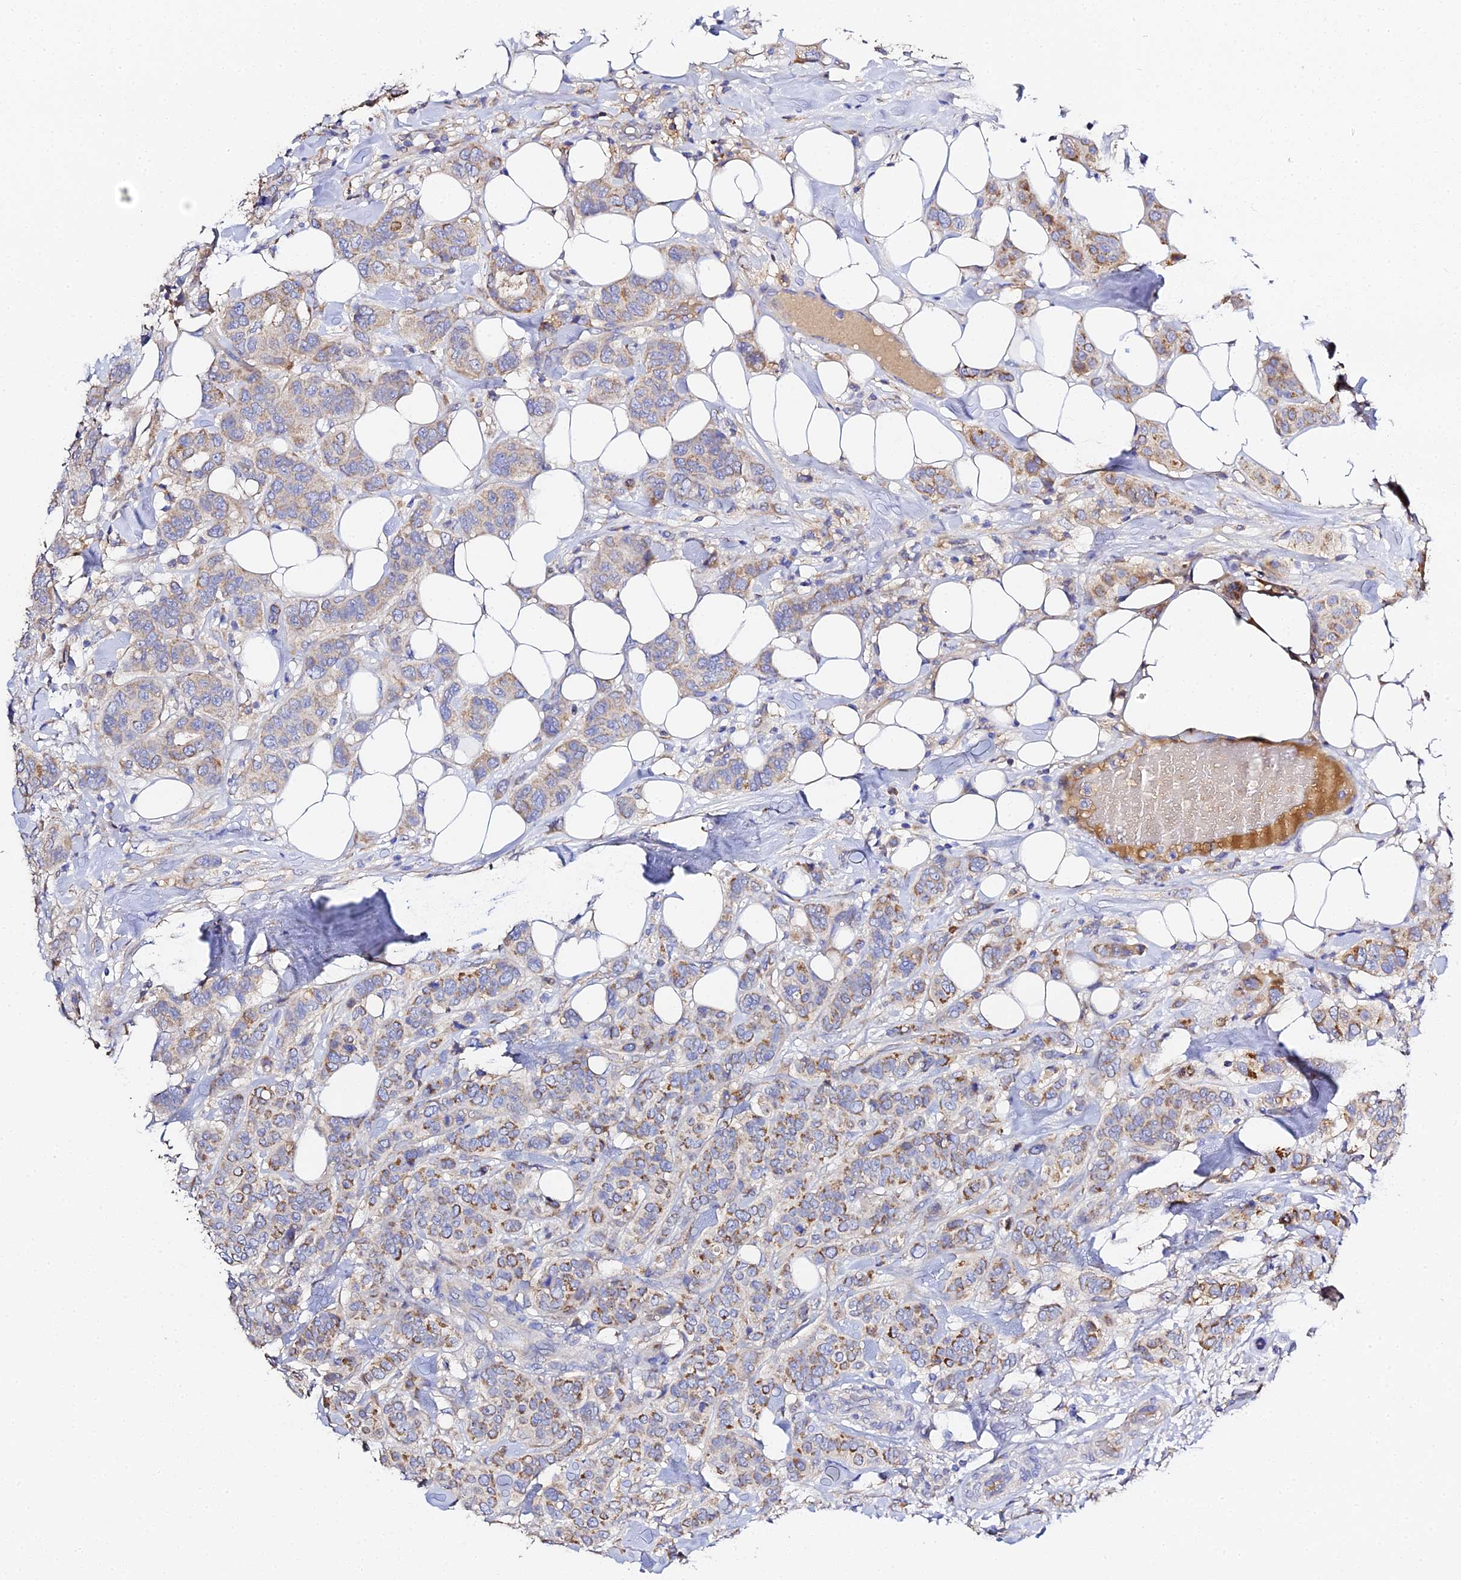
{"staining": {"intensity": "moderate", "quantity": "25%-75%", "location": "cytoplasmic/membranous"}, "tissue": "breast cancer", "cell_type": "Tumor cells", "image_type": "cancer", "snomed": [{"axis": "morphology", "description": "Lobular carcinoma"}, {"axis": "topography", "description": "Breast"}], "caption": "Human breast lobular carcinoma stained with a protein marker shows moderate staining in tumor cells.", "gene": "SCX", "patient": {"sex": "female", "age": 51}}